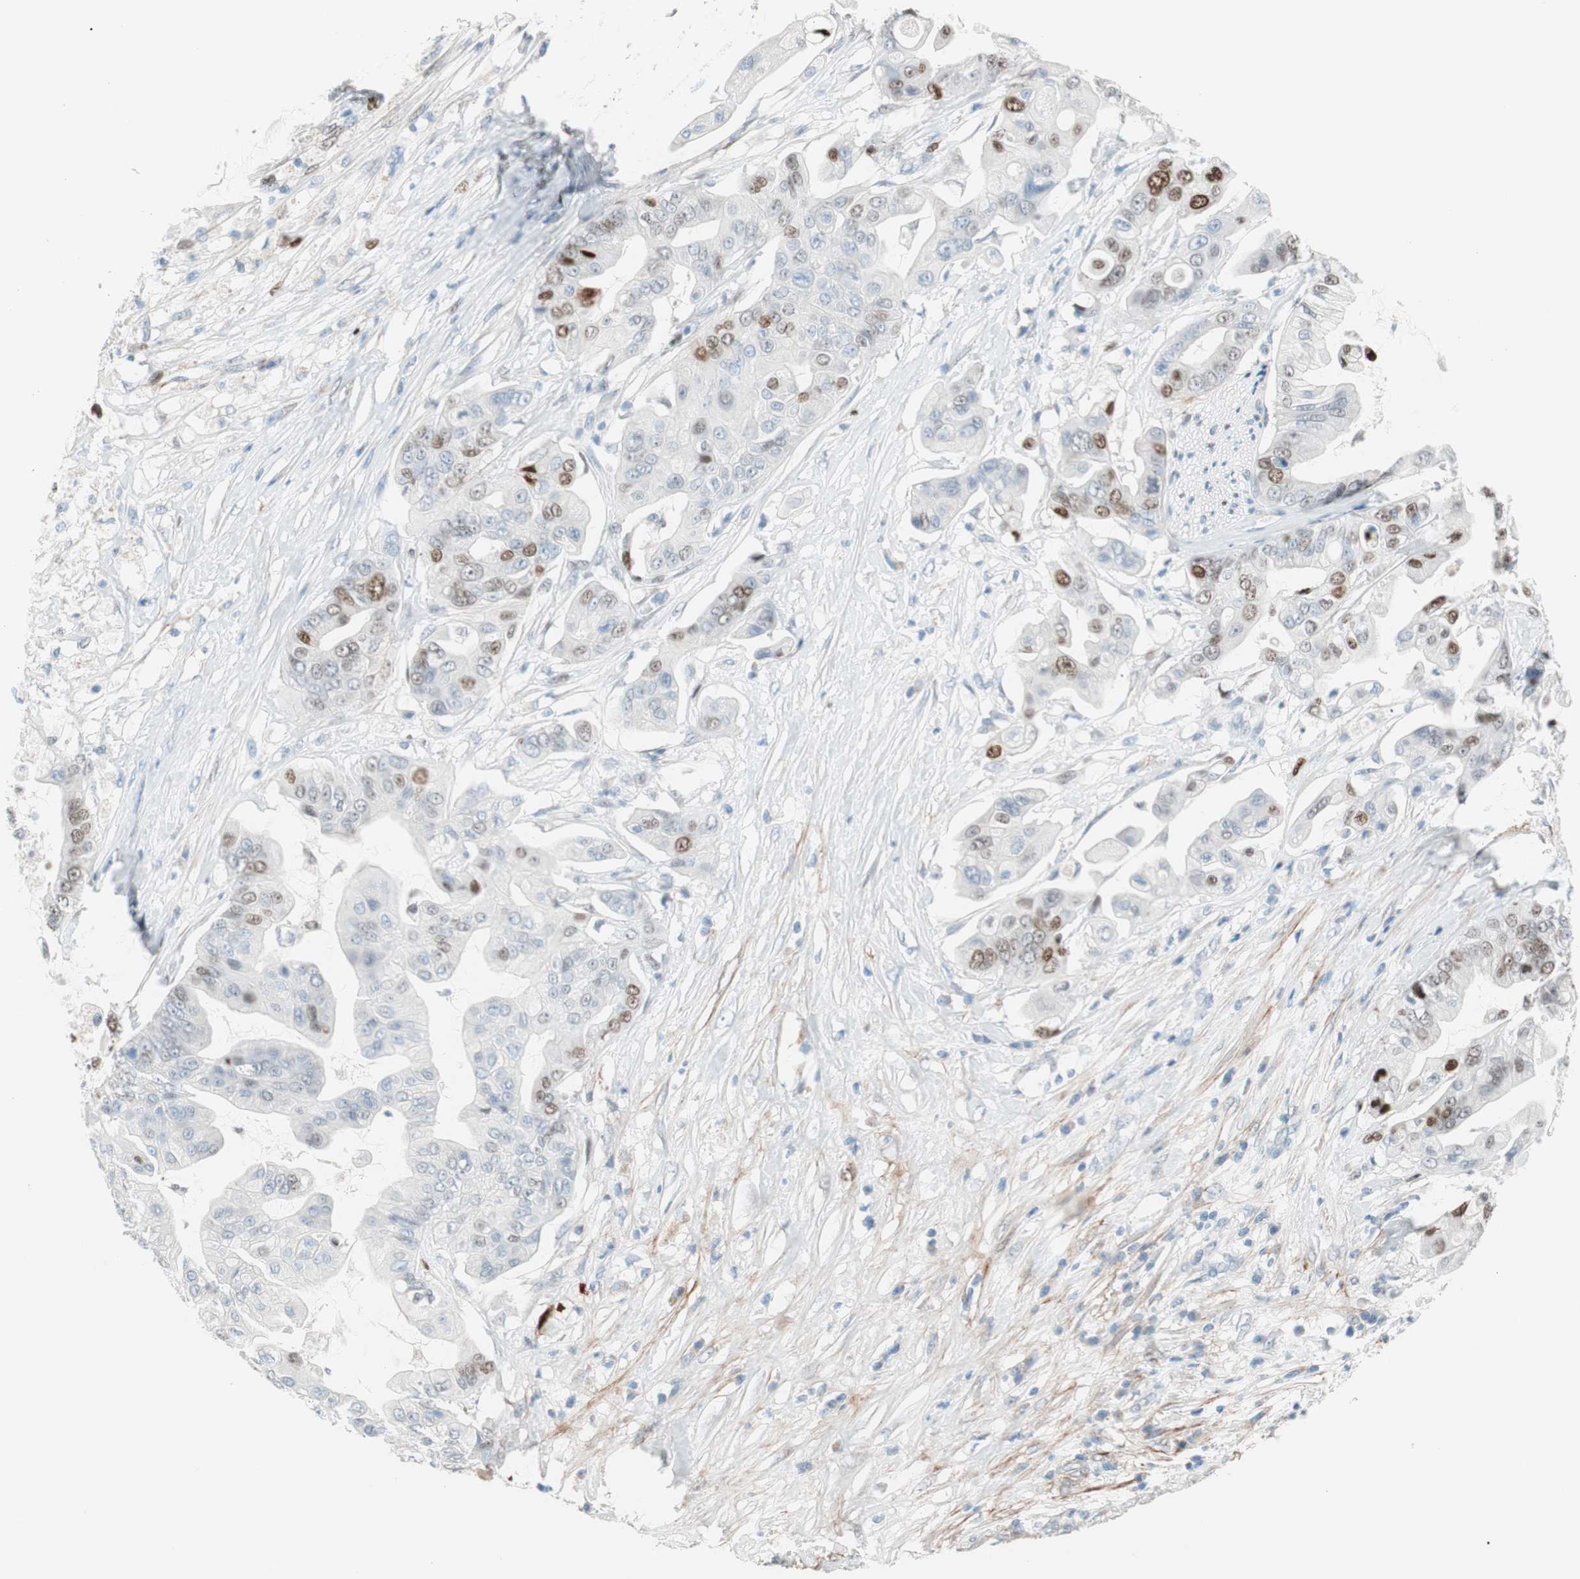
{"staining": {"intensity": "moderate", "quantity": "25%-75%", "location": "nuclear"}, "tissue": "pancreatic cancer", "cell_type": "Tumor cells", "image_type": "cancer", "snomed": [{"axis": "morphology", "description": "Adenocarcinoma, NOS"}, {"axis": "topography", "description": "Pancreas"}], "caption": "Brown immunohistochemical staining in human adenocarcinoma (pancreatic) displays moderate nuclear positivity in about 25%-75% of tumor cells.", "gene": "FOSL1", "patient": {"sex": "female", "age": 75}}